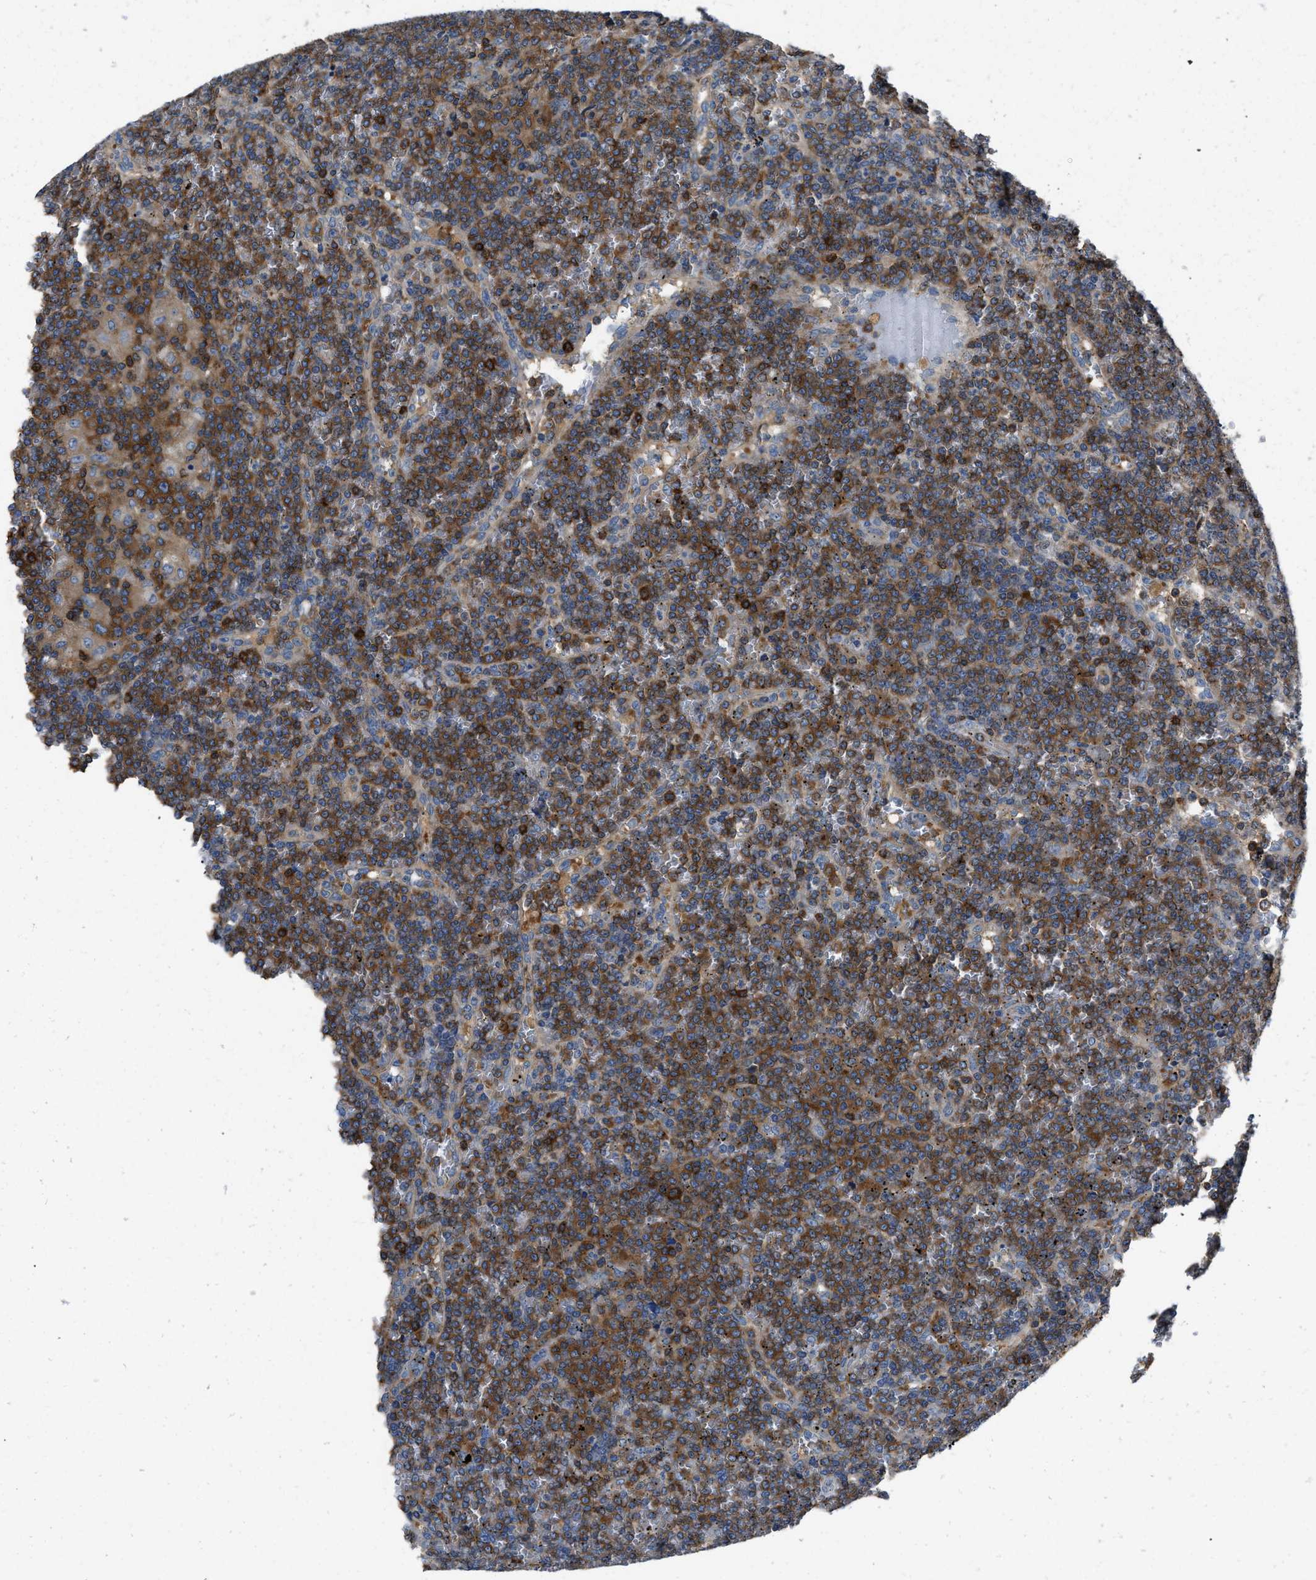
{"staining": {"intensity": "strong", "quantity": "25%-75%", "location": "cytoplasmic/membranous"}, "tissue": "lymphoma", "cell_type": "Tumor cells", "image_type": "cancer", "snomed": [{"axis": "morphology", "description": "Malignant lymphoma, non-Hodgkin's type, Low grade"}, {"axis": "topography", "description": "Spleen"}], "caption": "The image demonstrates immunohistochemical staining of low-grade malignant lymphoma, non-Hodgkin's type. There is strong cytoplasmic/membranous expression is identified in approximately 25%-75% of tumor cells. The staining was performed using DAB (3,3'-diaminobenzidine), with brown indicating positive protein expression. Nuclei are stained blue with hematoxylin.", "gene": "YARS1", "patient": {"sex": "female", "age": 19}}